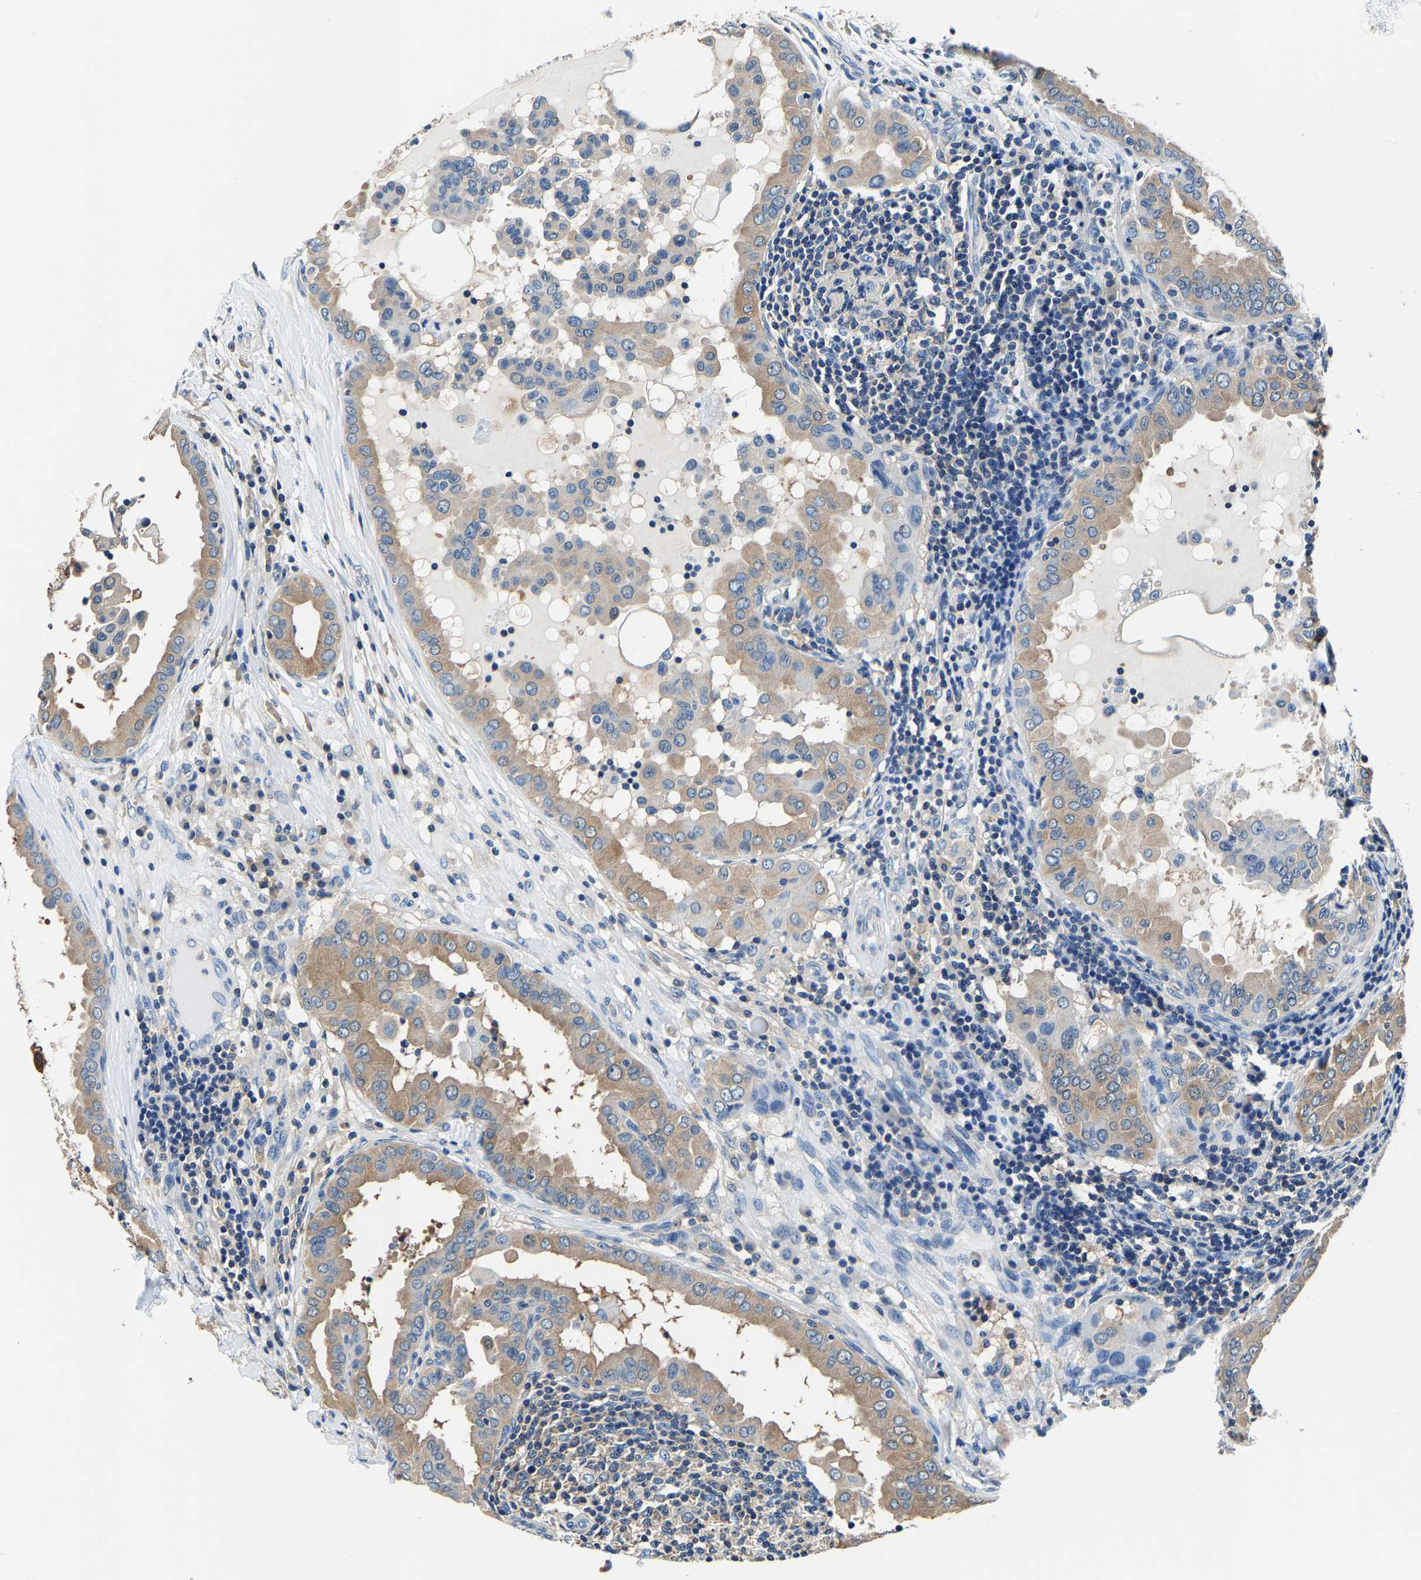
{"staining": {"intensity": "weak", "quantity": "25%-75%", "location": "cytoplasmic/membranous"}, "tissue": "thyroid cancer", "cell_type": "Tumor cells", "image_type": "cancer", "snomed": [{"axis": "morphology", "description": "Papillary adenocarcinoma, NOS"}, {"axis": "topography", "description": "Thyroid gland"}], "caption": "There is low levels of weak cytoplasmic/membranous staining in tumor cells of thyroid cancer, as demonstrated by immunohistochemical staining (brown color).", "gene": "ALDOB", "patient": {"sex": "male", "age": 33}}